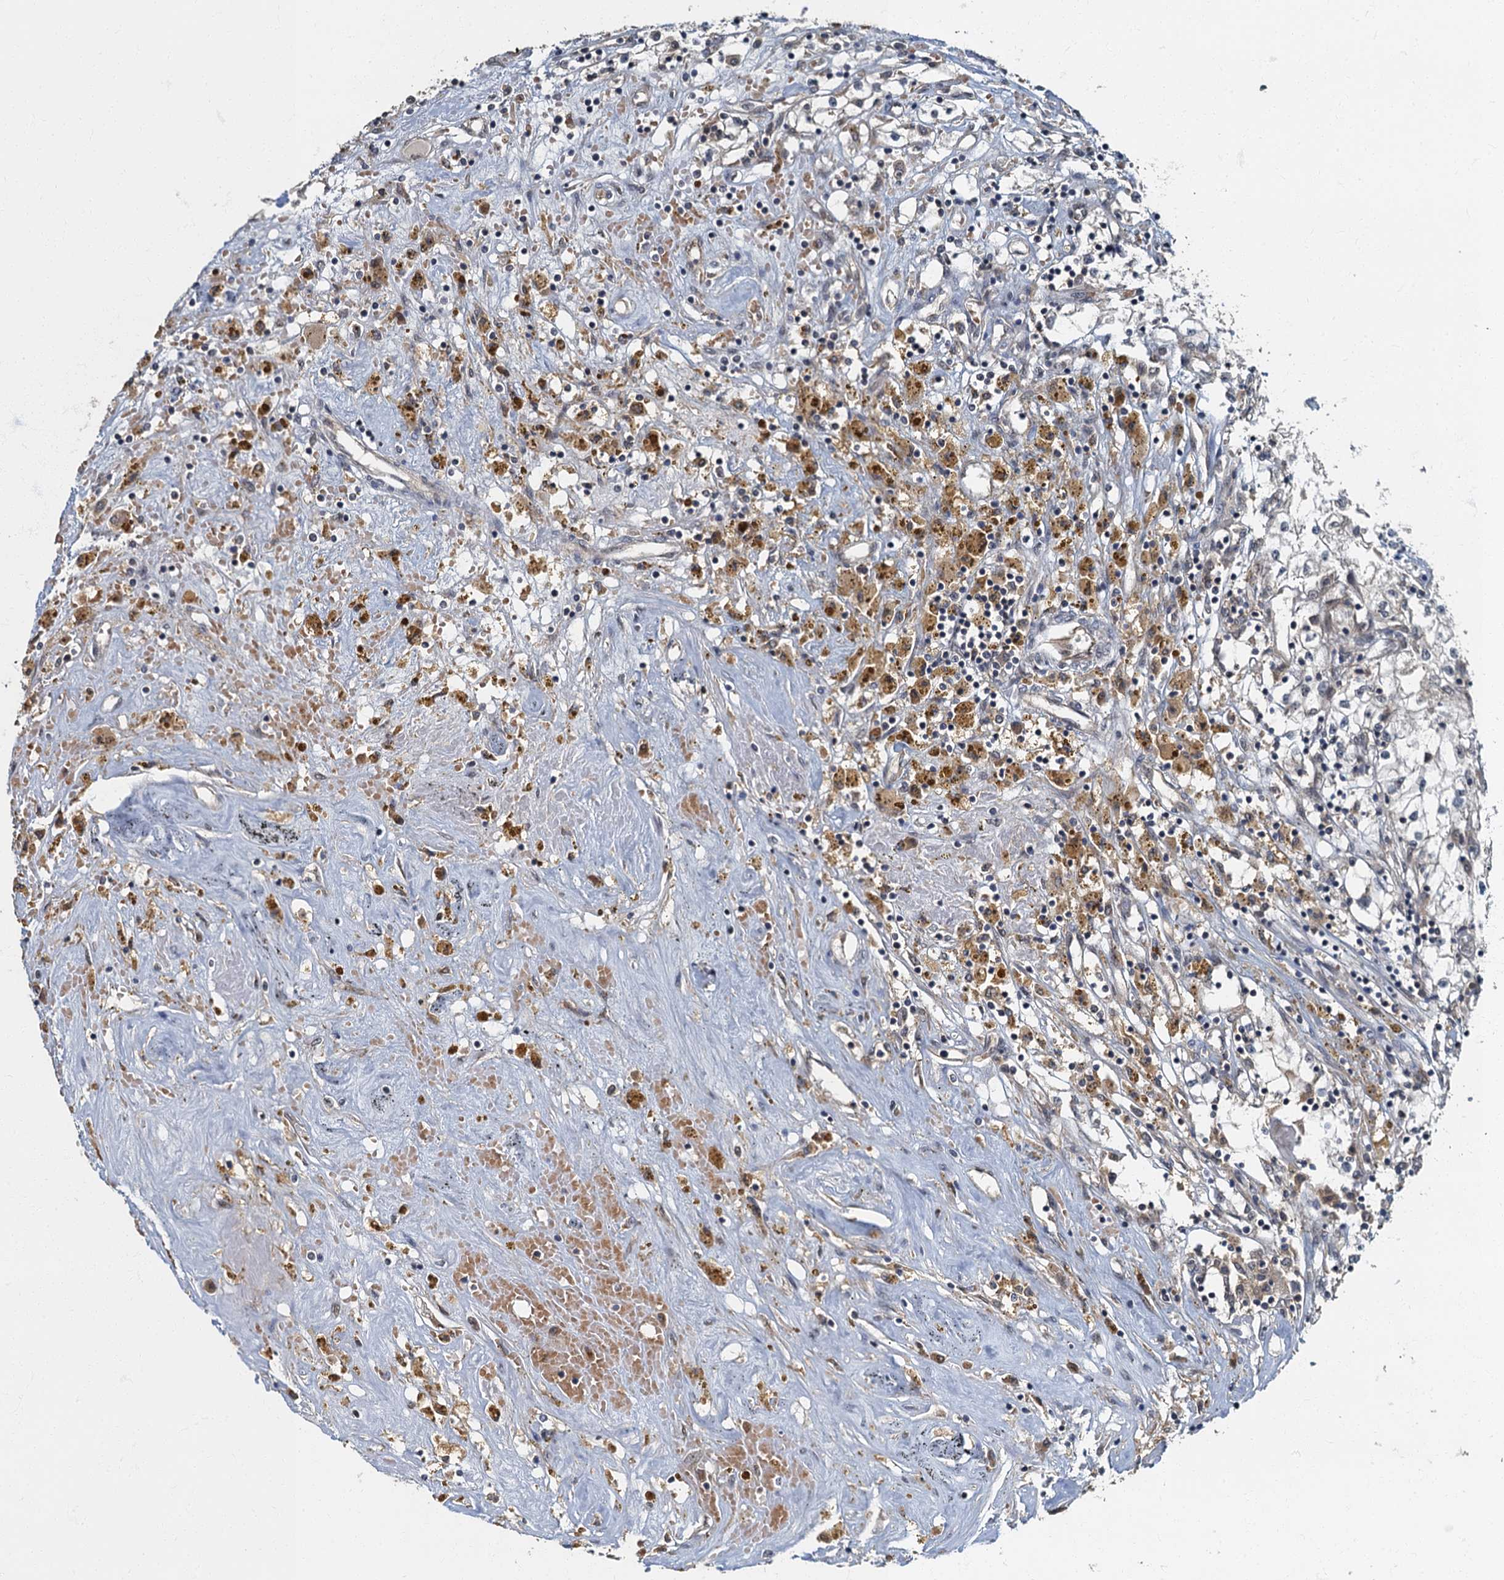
{"staining": {"intensity": "negative", "quantity": "none", "location": "none"}, "tissue": "renal cancer", "cell_type": "Tumor cells", "image_type": "cancer", "snomed": [{"axis": "morphology", "description": "Adenocarcinoma, NOS"}, {"axis": "topography", "description": "Kidney"}], "caption": "Immunohistochemical staining of renal cancer displays no significant expression in tumor cells.", "gene": "TBCK", "patient": {"sex": "male", "age": 56}}